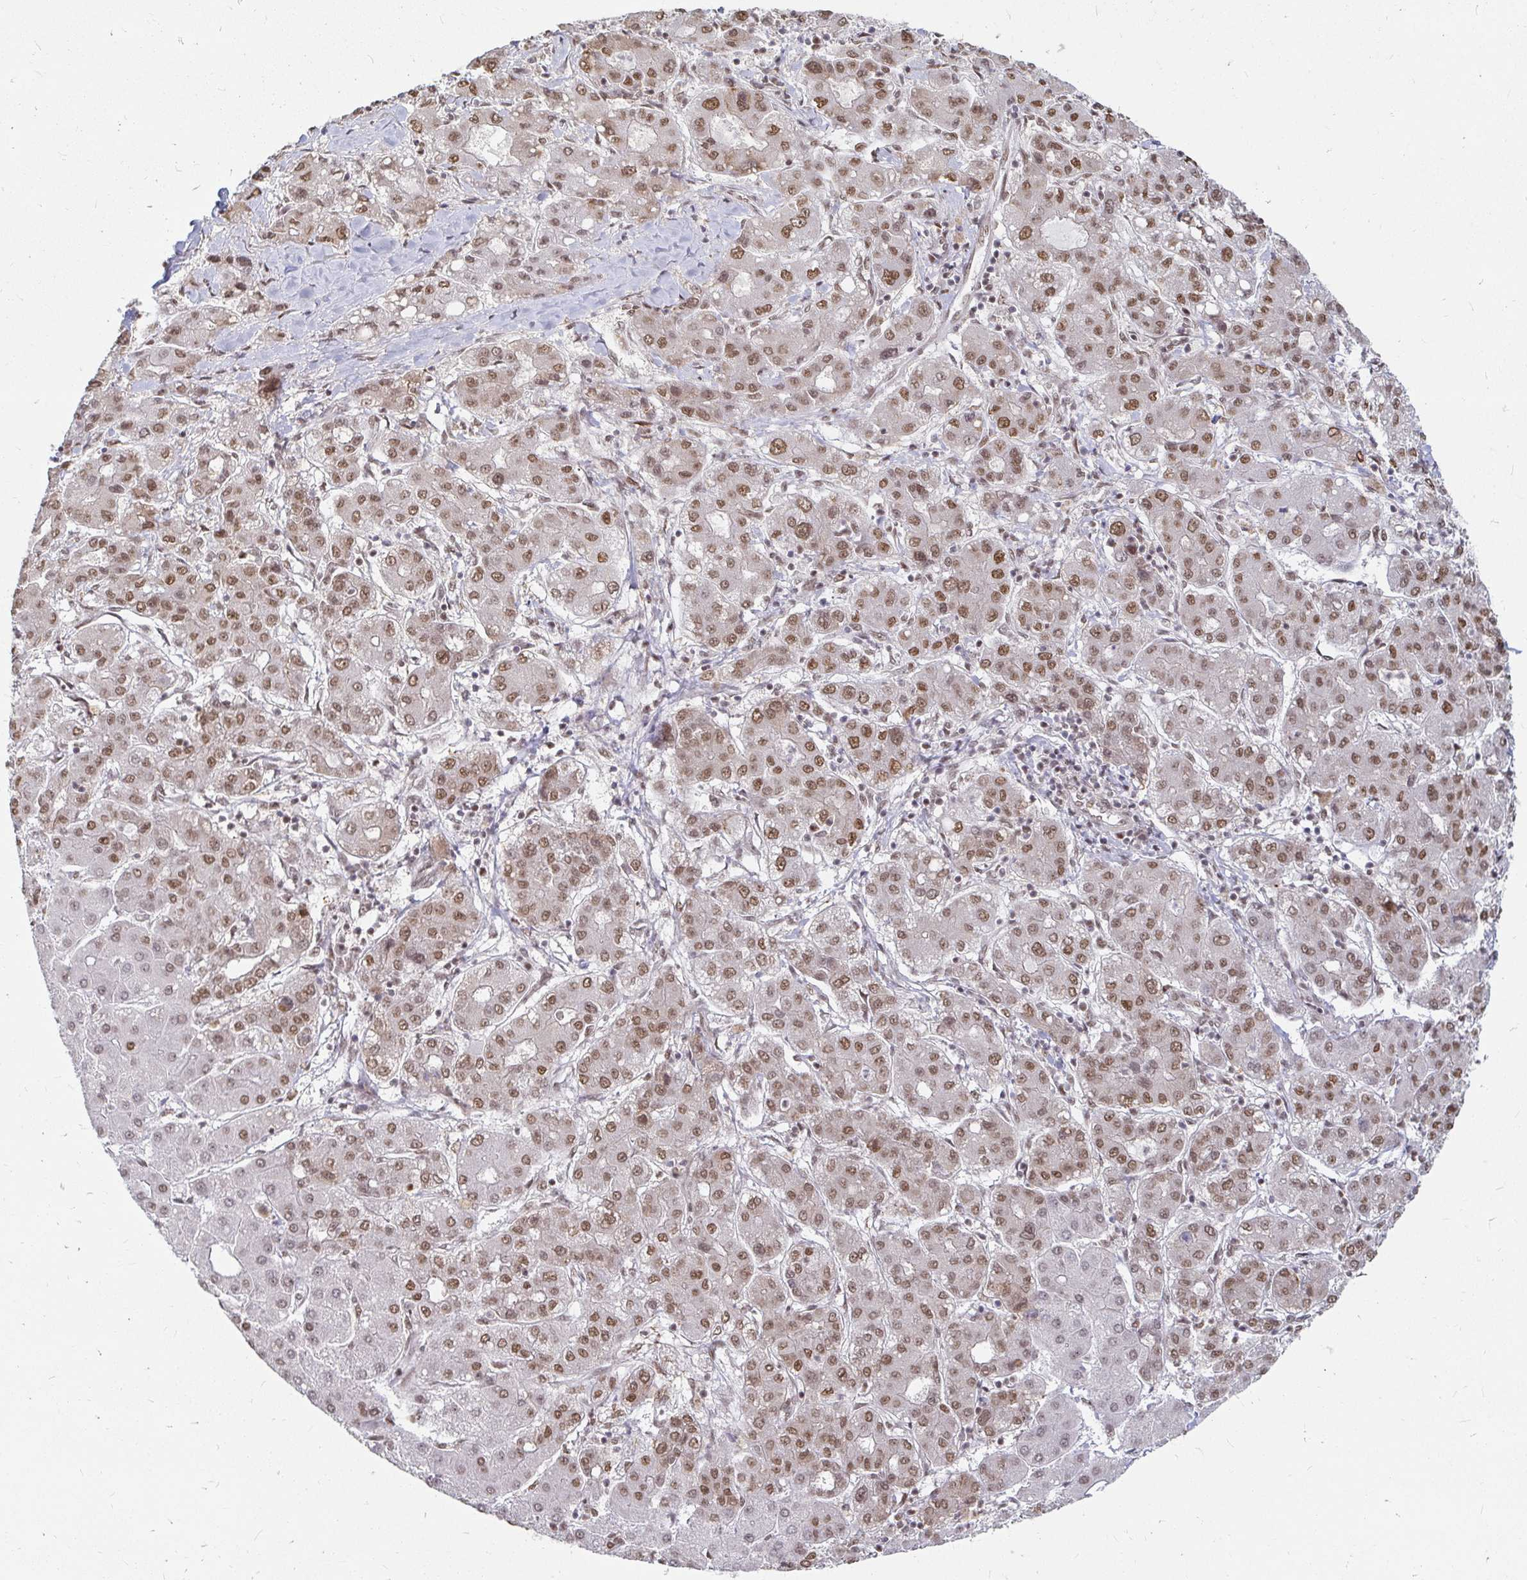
{"staining": {"intensity": "moderate", "quantity": "25%-75%", "location": "nuclear"}, "tissue": "liver cancer", "cell_type": "Tumor cells", "image_type": "cancer", "snomed": [{"axis": "morphology", "description": "Carcinoma, Hepatocellular, NOS"}, {"axis": "topography", "description": "Liver"}], "caption": "This micrograph reveals liver hepatocellular carcinoma stained with IHC to label a protein in brown. The nuclear of tumor cells show moderate positivity for the protein. Nuclei are counter-stained blue.", "gene": "HNRNPU", "patient": {"sex": "male", "age": 65}}